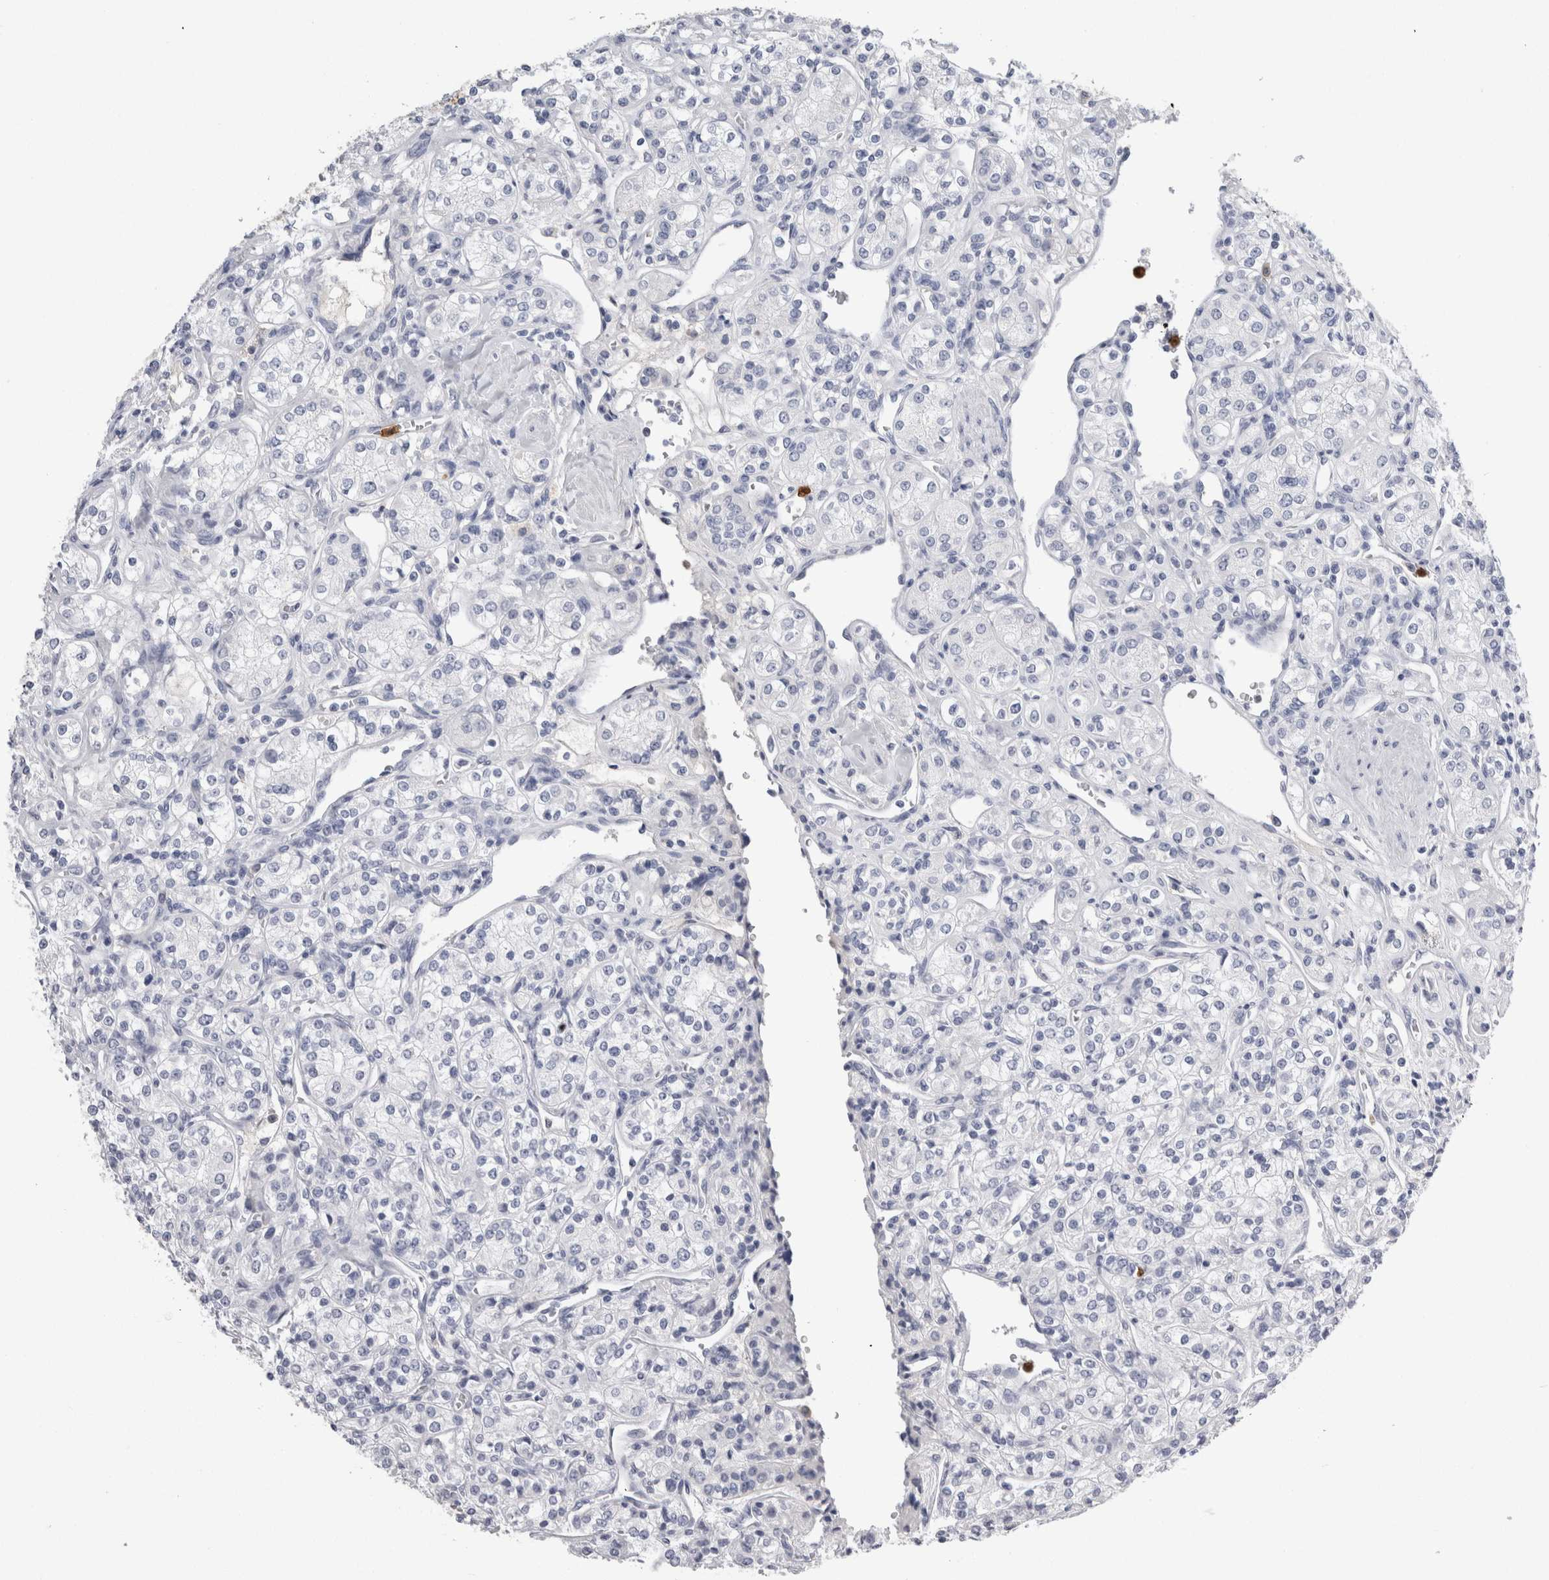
{"staining": {"intensity": "negative", "quantity": "none", "location": "none"}, "tissue": "renal cancer", "cell_type": "Tumor cells", "image_type": "cancer", "snomed": [{"axis": "morphology", "description": "Adenocarcinoma, NOS"}, {"axis": "topography", "description": "Kidney"}], "caption": "Immunohistochemical staining of human renal cancer demonstrates no significant expression in tumor cells.", "gene": "S100A12", "patient": {"sex": "male", "age": 77}}